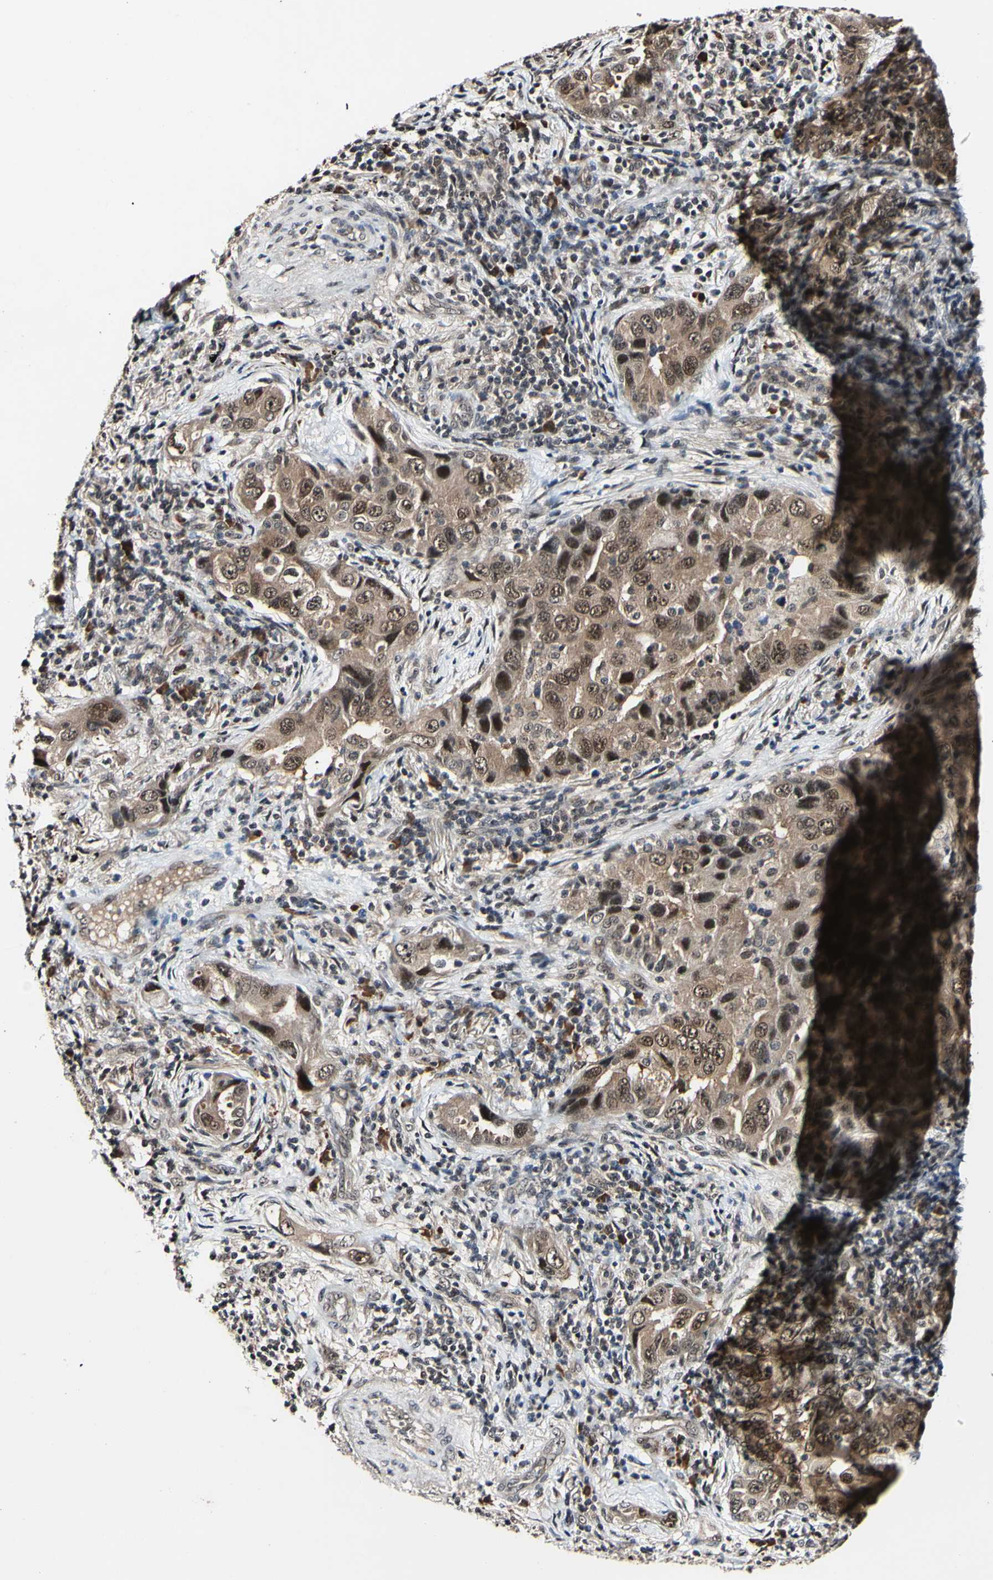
{"staining": {"intensity": "weak", "quantity": ">75%", "location": "cytoplasmic/membranous,nuclear"}, "tissue": "lung cancer", "cell_type": "Tumor cells", "image_type": "cancer", "snomed": [{"axis": "morphology", "description": "Adenocarcinoma, NOS"}, {"axis": "topography", "description": "Lung"}], "caption": "Lung cancer stained for a protein demonstrates weak cytoplasmic/membranous and nuclear positivity in tumor cells.", "gene": "PSMD10", "patient": {"sex": "female", "age": 65}}